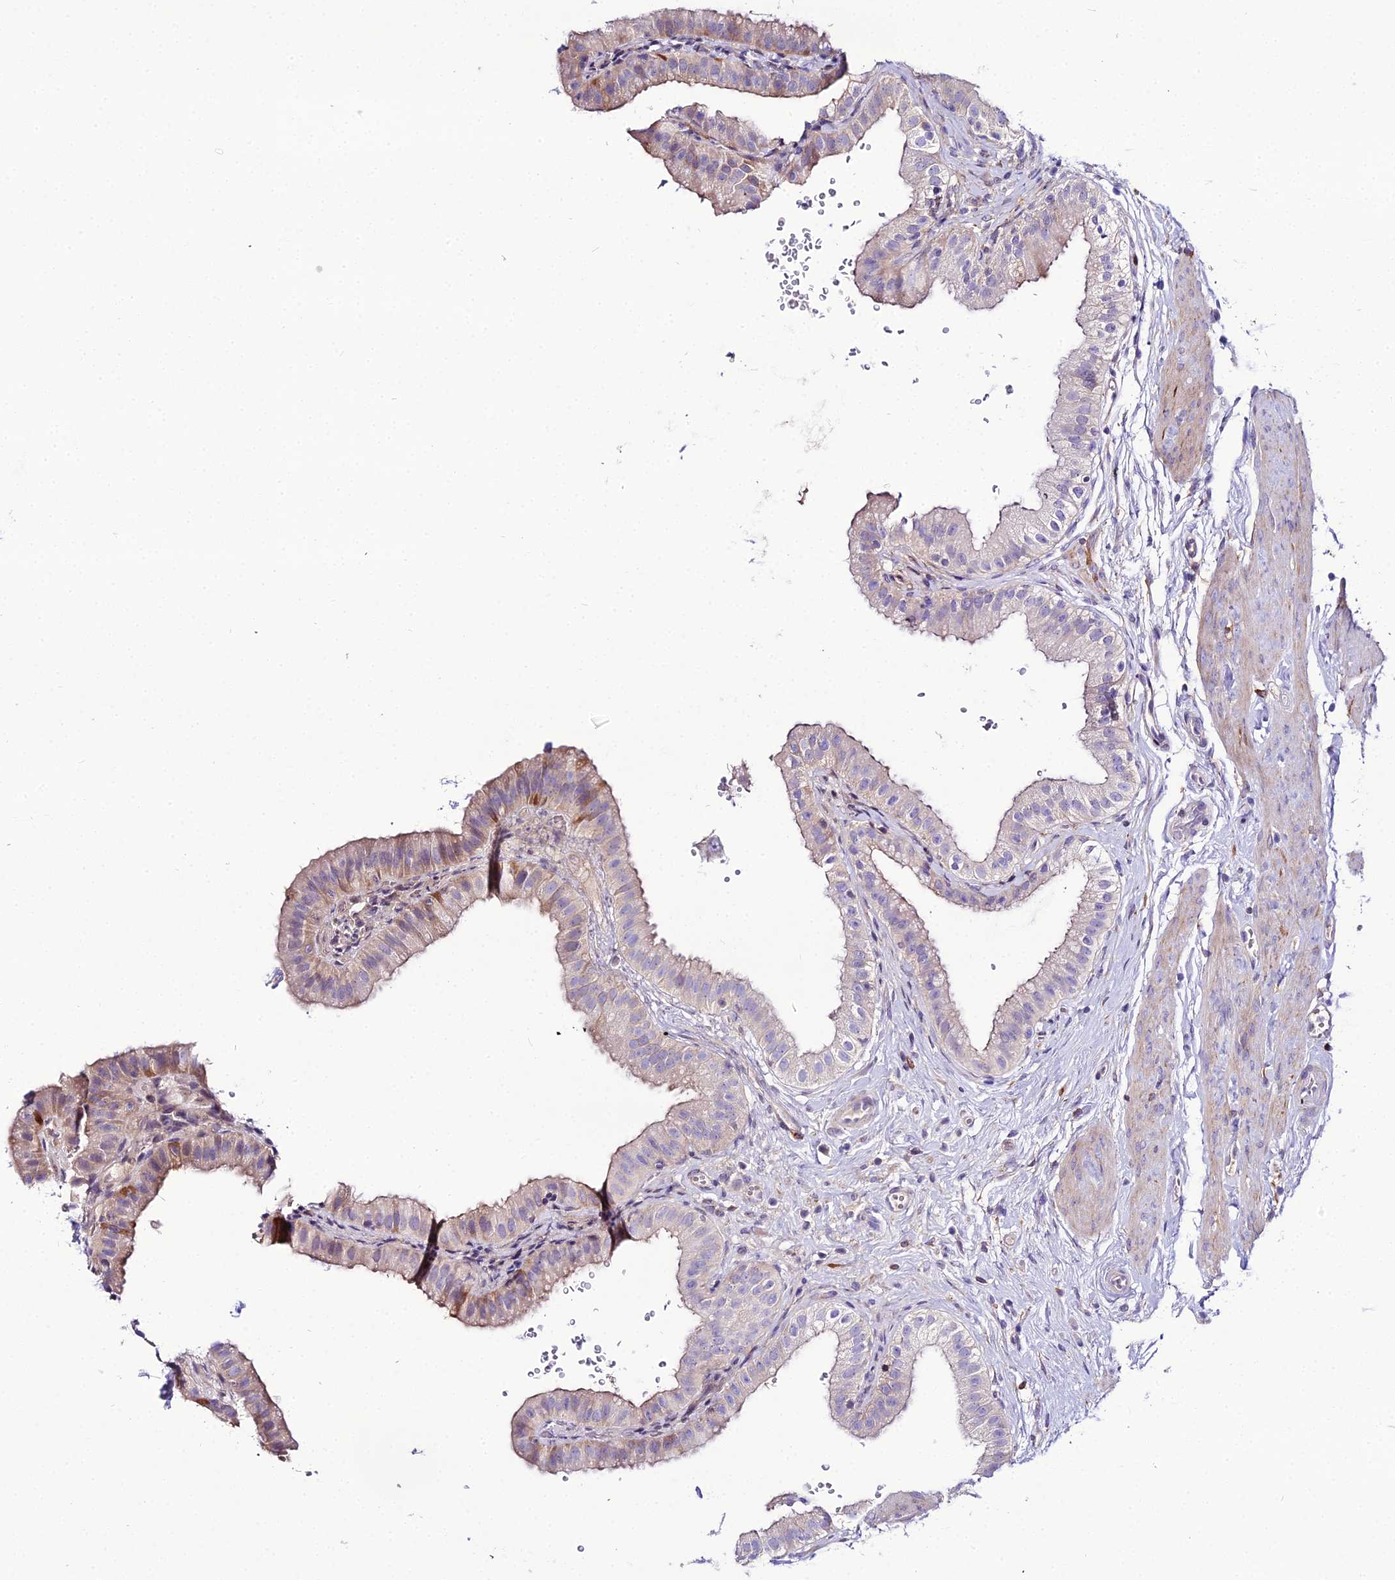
{"staining": {"intensity": "moderate", "quantity": "25%-75%", "location": "cytoplasmic/membranous"}, "tissue": "gallbladder", "cell_type": "Glandular cells", "image_type": "normal", "snomed": [{"axis": "morphology", "description": "Normal tissue, NOS"}, {"axis": "topography", "description": "Gallbladder"}], "caption": "Protein staining of unremarkable gallbladder exhibits moderate cytoplasmic/membranous positivity in approximately 25%-75% of glandular cells.", "gene": "MB21D2", "patient": {"sex": "female", "age": 61}}